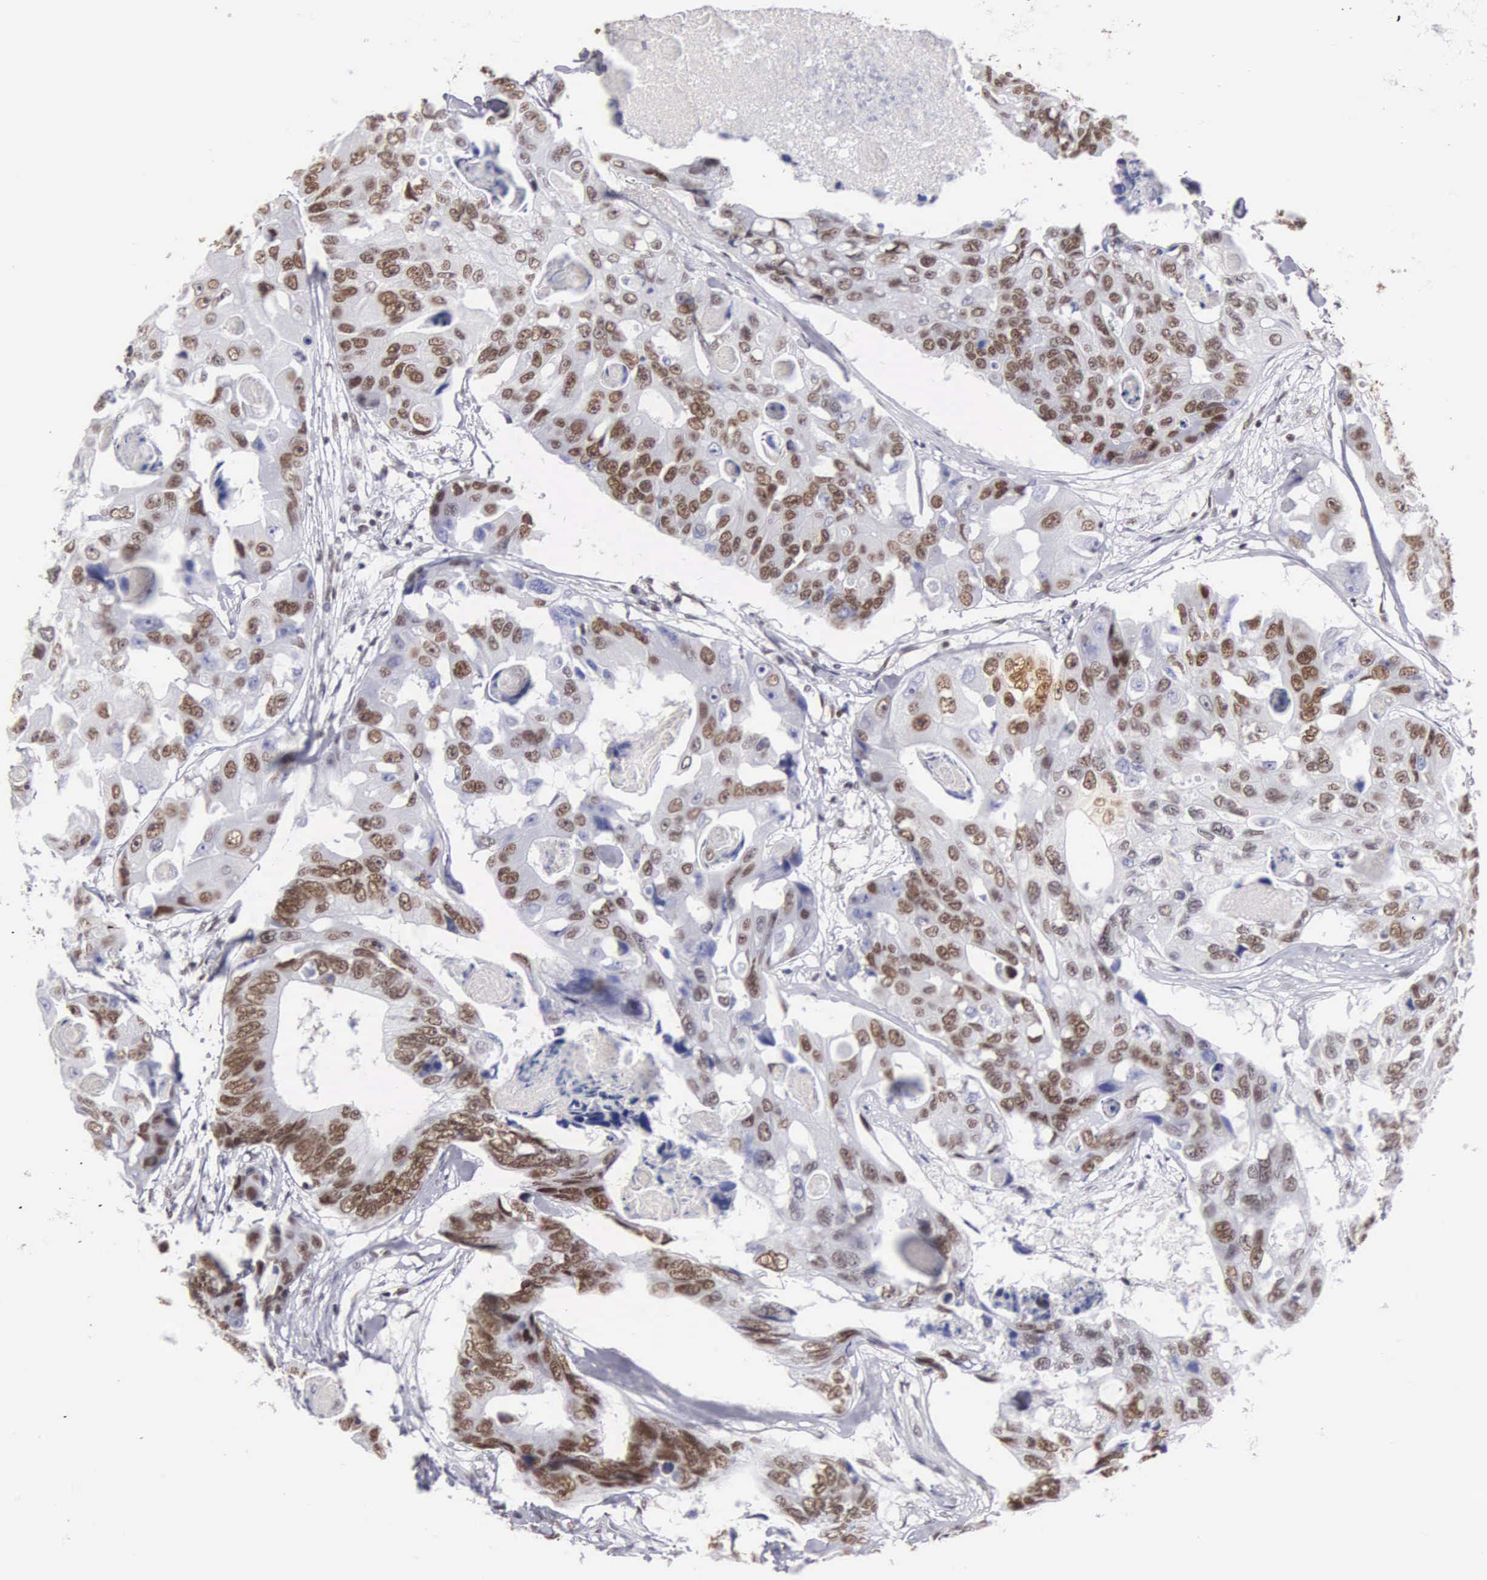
{"staining": {"intensity": "strong", "quantity": "25%-75%", "location": "nuclear"}, "tissue": "colorectal cancer", "cell_type": "Tumor cells", "image_type": "cancer", "snomed": [{"axis": "morphology", "description": "Adenocarcinoma, NOS"}, {"axis": "topography", "description": "Colon"}], "caption": "Adenocarcinoma (colorectal) stained for a protein (brown) displays strong nuclear positive expression in approximately 25%-75% of tumor cells.", "gene": "CSTF2", "patient": {"sex": "female", "age": 86}}